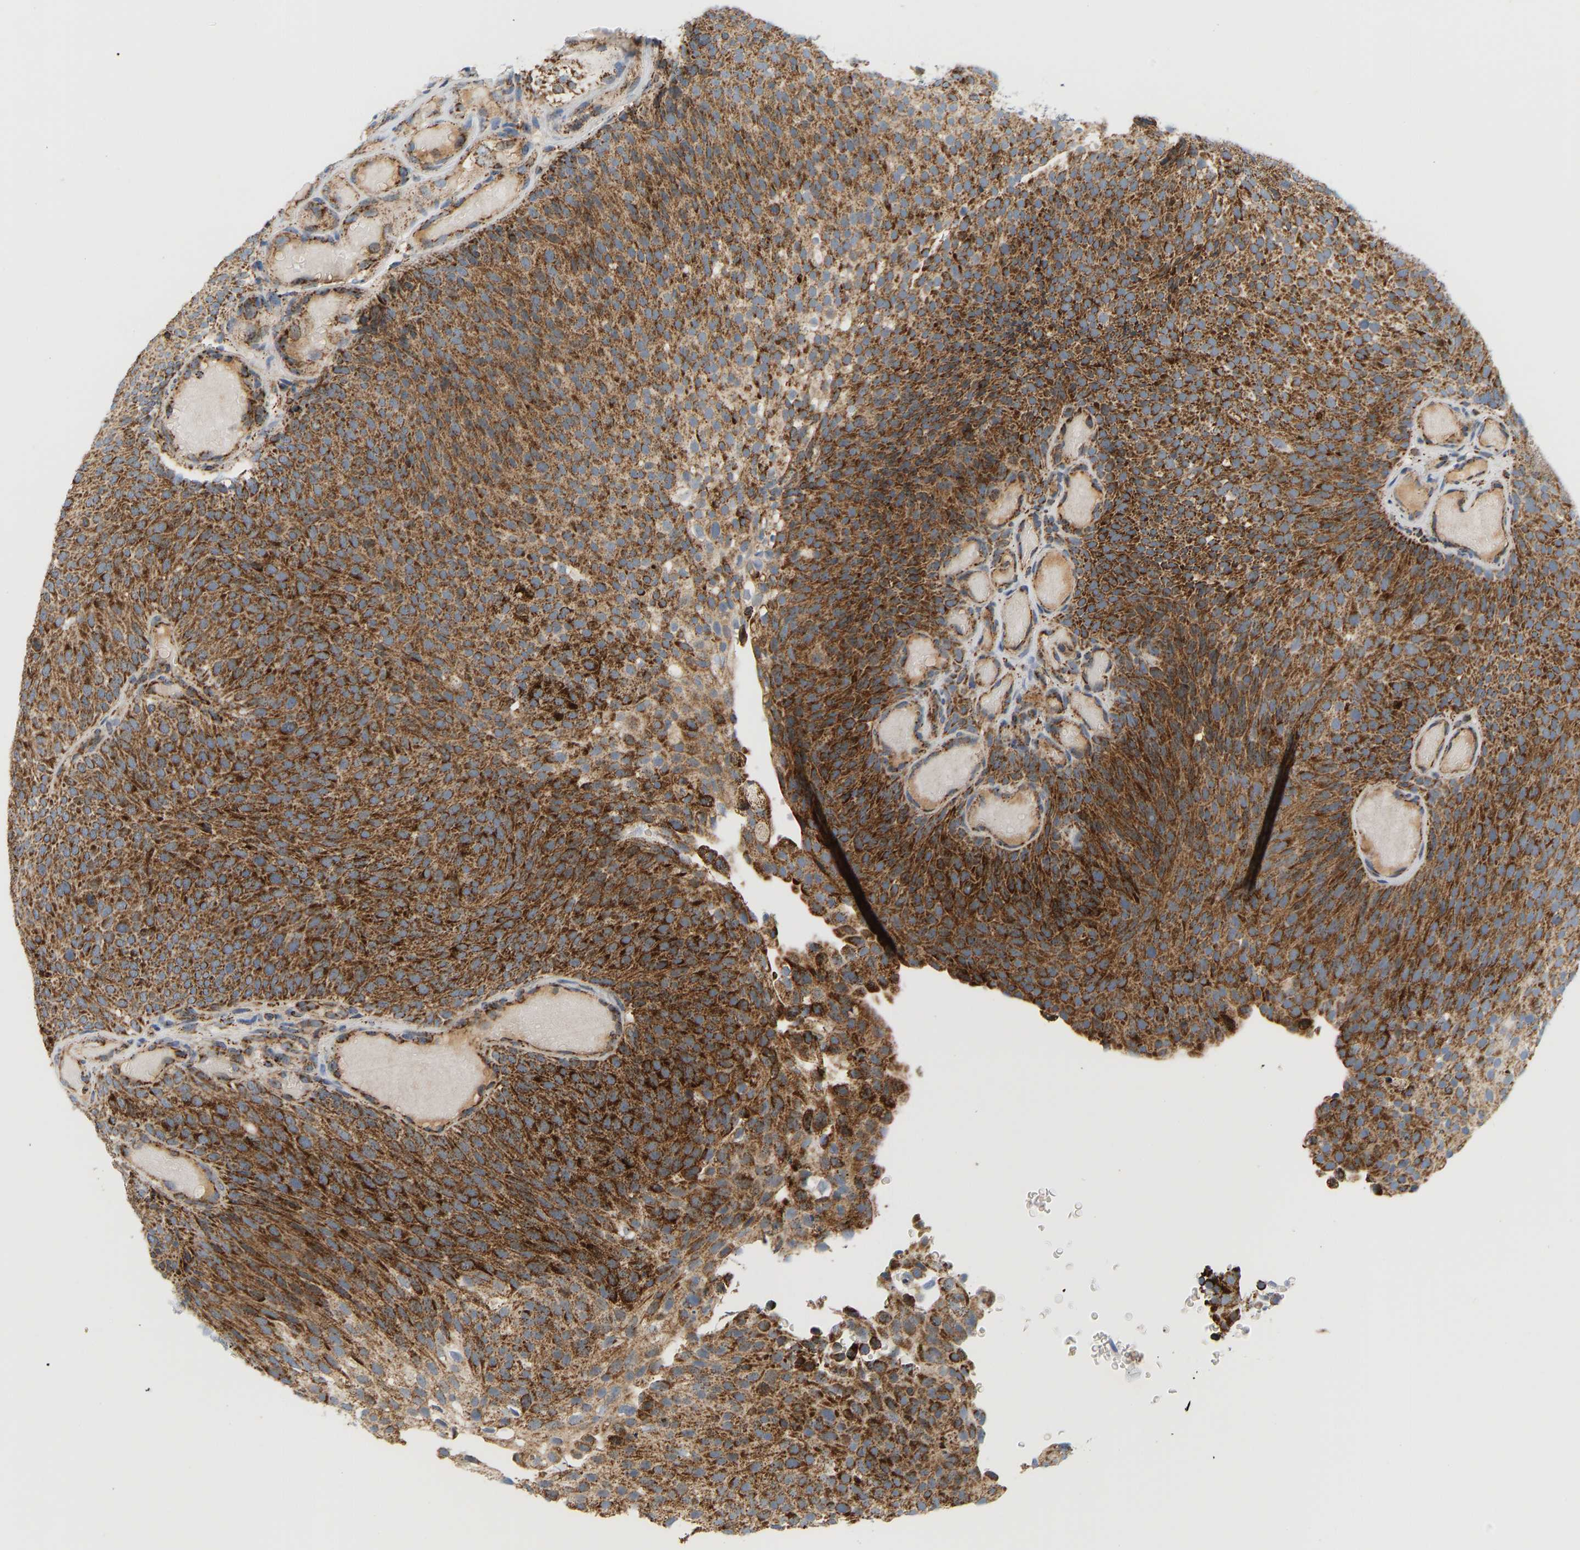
{"staining": {"intensity": "strong", "quantity": ">75%", "location": "cytoplasmic/membranous"}, "tissue": "urothelial cancer", "cell_type": "Tumor cells", "image_type": "cancer", "snomed": [{"axis": "morphology", "description": "Urothelial carcinoma, Low grade"}, {"axis": "topography", "description": "Urinary bladder"}], "caption": "Brown immunohistochemical staining in human urothelial cancer shows strong cytoplasmic/membranous expression in about >75% of tumor cells.", "gene": "GPSM2", "patient": {"sex": "male", "age": 78}}